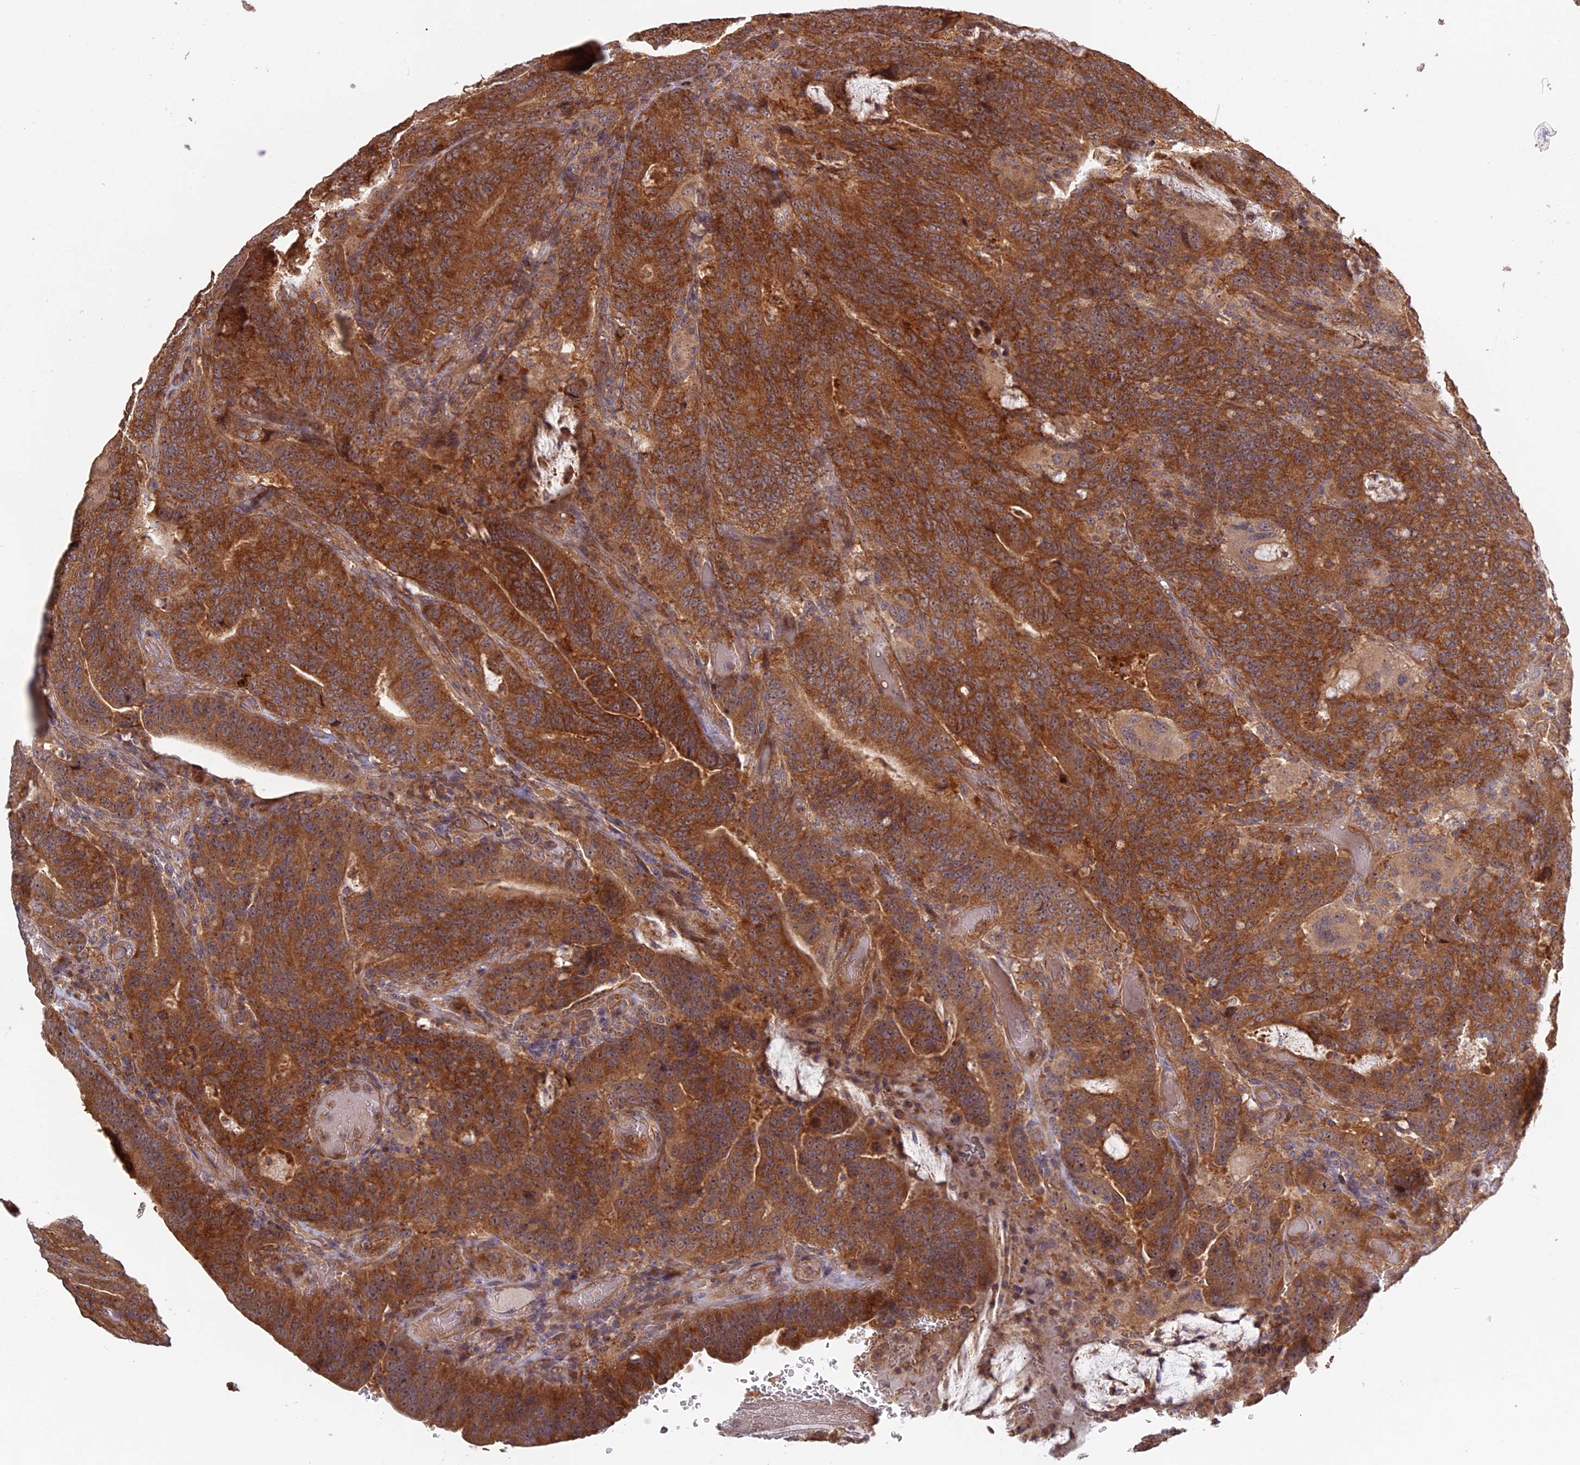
{"staining": {"intensity": "strong", "quantity": ">75%", "location": "cytoplasmic/membranous"}, "tissue": "colorectal cancer", "cell_type": "Tumor cells", "image_type": "cancer", "snomed": [{"axis": "morphology", "description": "Normal tissue, NOS"}, {"axis": "morphology", "description": "Adenocarcinoma, NOS"}, {"axis": "topography", "description": "Colon"}], "caption": "Immunohistochemical staining of human adenocarcinoma (colorectal) reveals high levels of strong cytoplasmic/membranous staining in about >75% of tumor cells.", "gene": "FERMT1", "patient": {"sex": "female", "age": 75}}